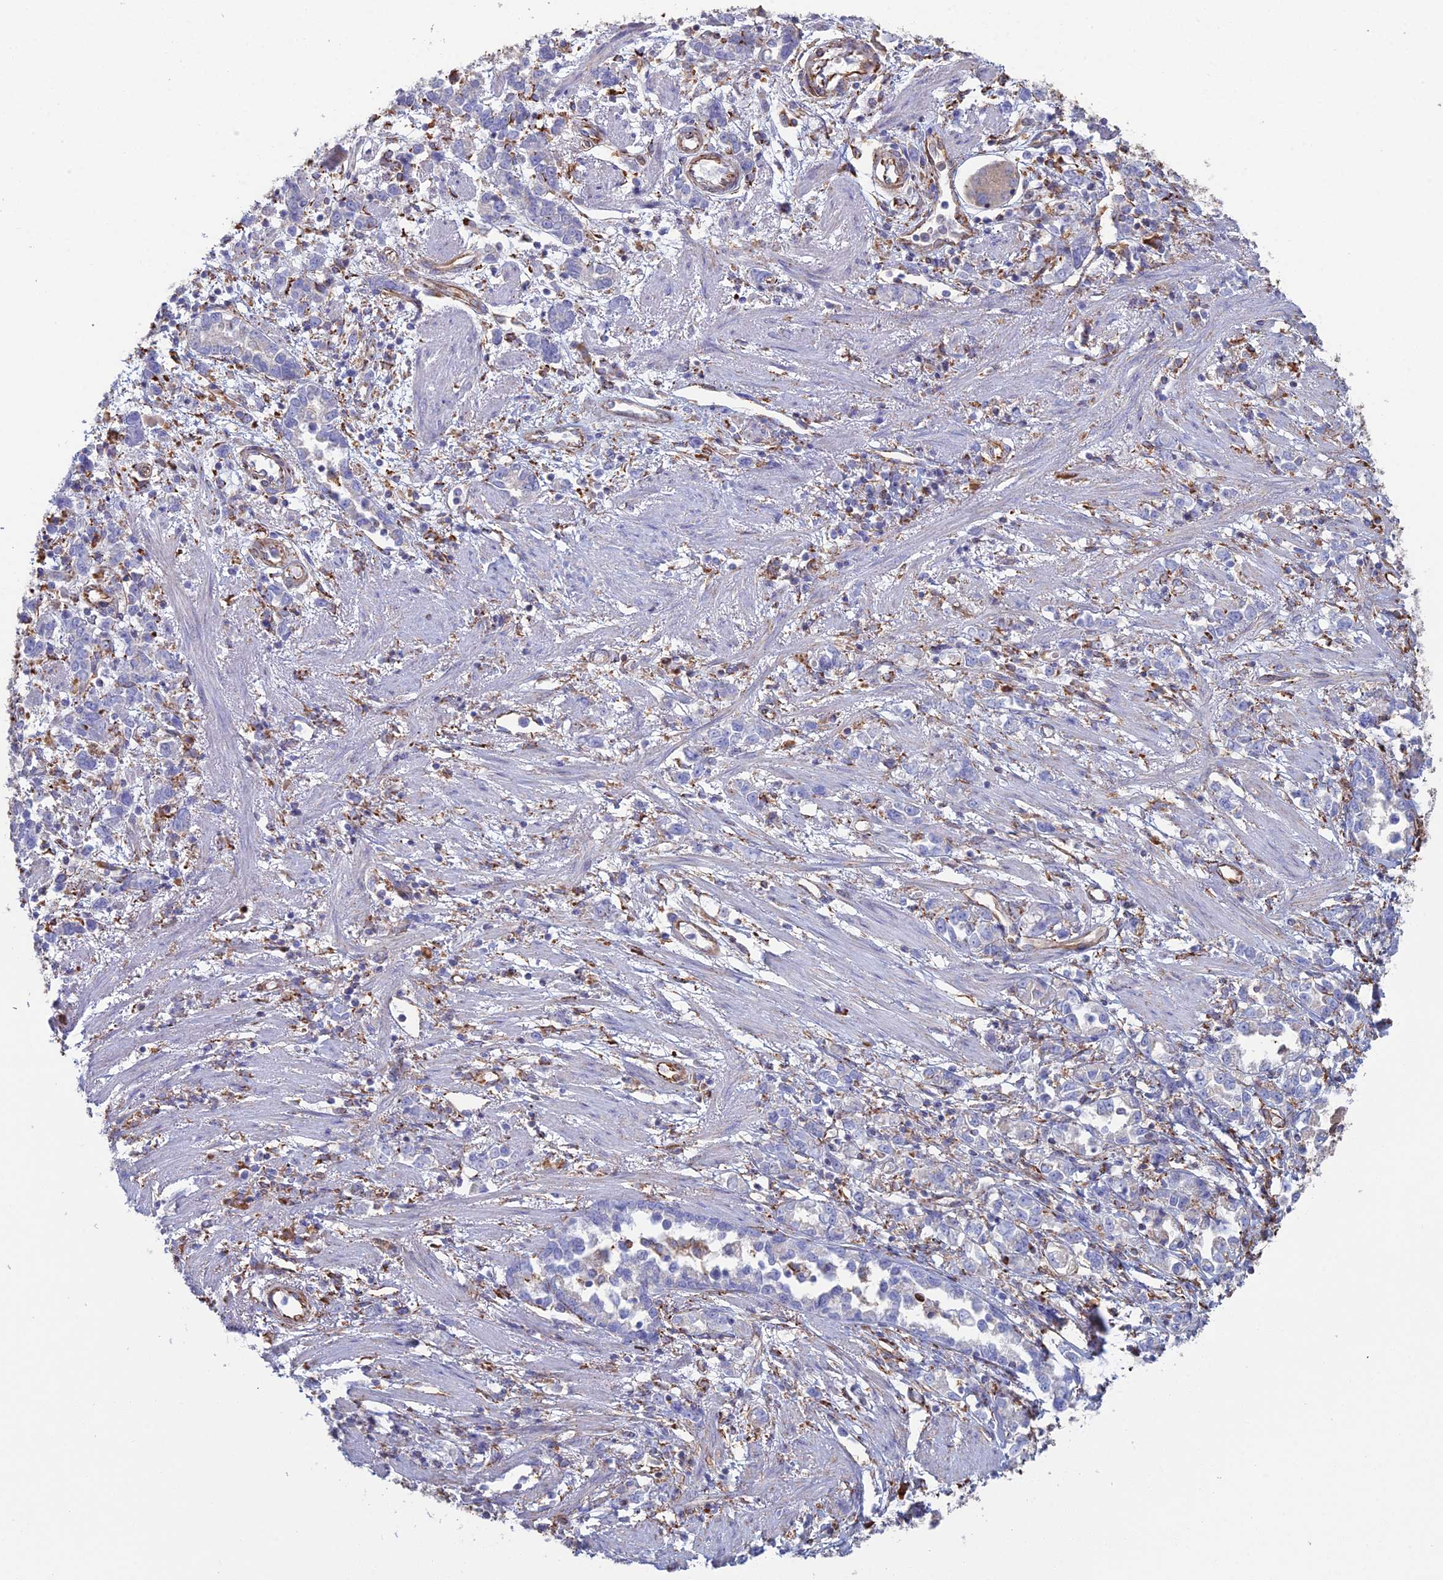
{"staining": {"intensity": "negative", "quantity": "none", "location": "none"}, "tissue": "stomach cancer", "cell_type": "Tumor cells", "image_type": "cancer", "snomed": [{"axis": "morphology", "description": "Adenocarcinoma, NOS"}, {"axis": "topography", "description": "Stomach"}], "caption": "Tumor cells are negative for protein expression in human stomach adenocarcinoma.", "gene": "CLVS2", "patient": {"sex": "female", "age": 76}}